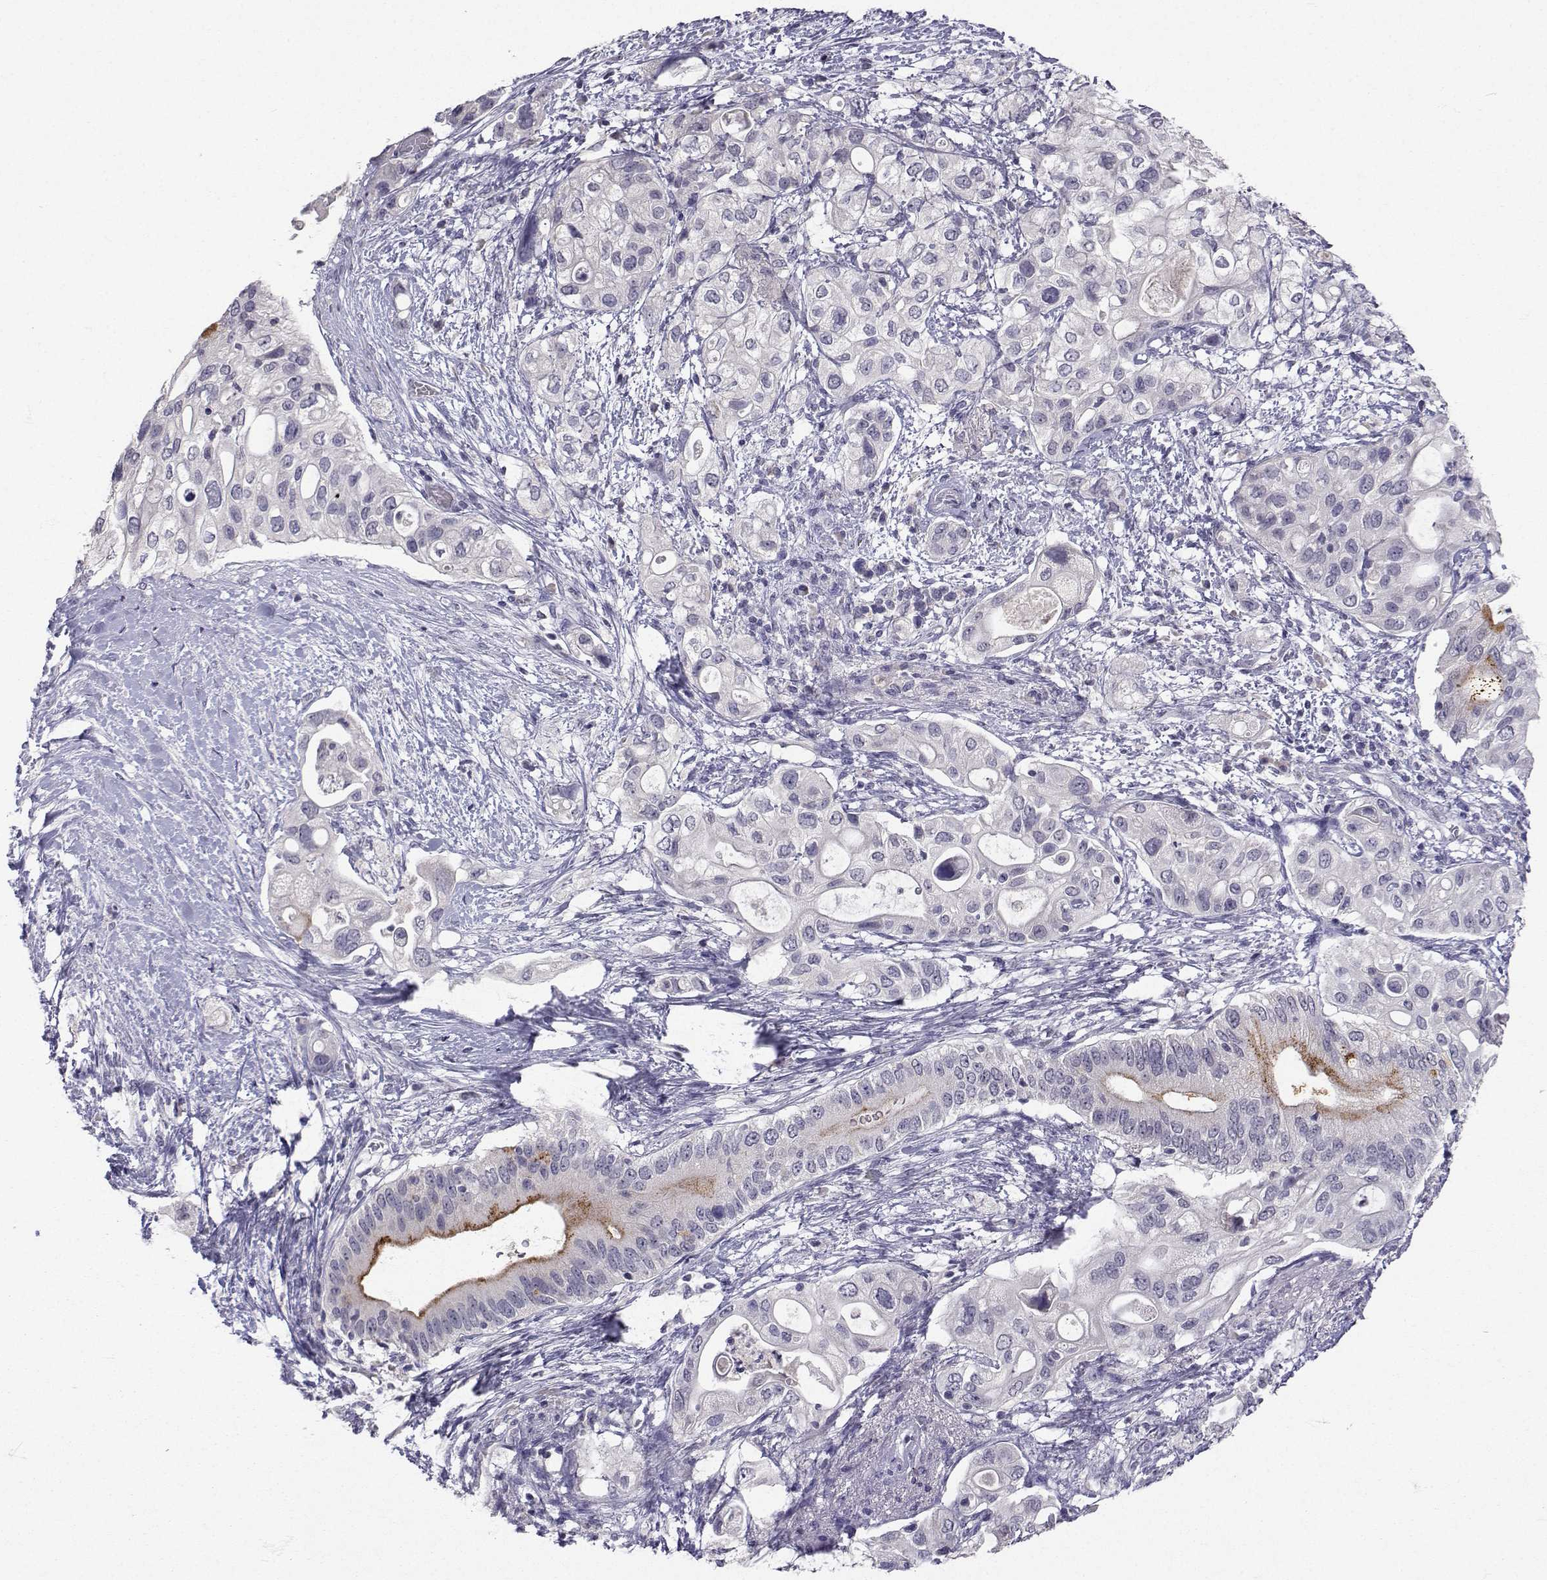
{"staining": {"intensity": "negative", "quantity": "none", "location": "none"}, "tissue": "pancreatic cancer", "cell_type": "Tumor cells", "image_type": "cancer", "snomed": [{"axis": "morphology", "description": "Adenocarcinoma, NOS"}, {"axis": "topography", "description": "Pancreas"}], "caption": "DAB immunohistochemical staining of adenocarcinoma (pancreatic) demonstrates no significant positivity in tumor cells.", "gene": "SLC6A3", "patient": {"sex": "female", "age": 72}}